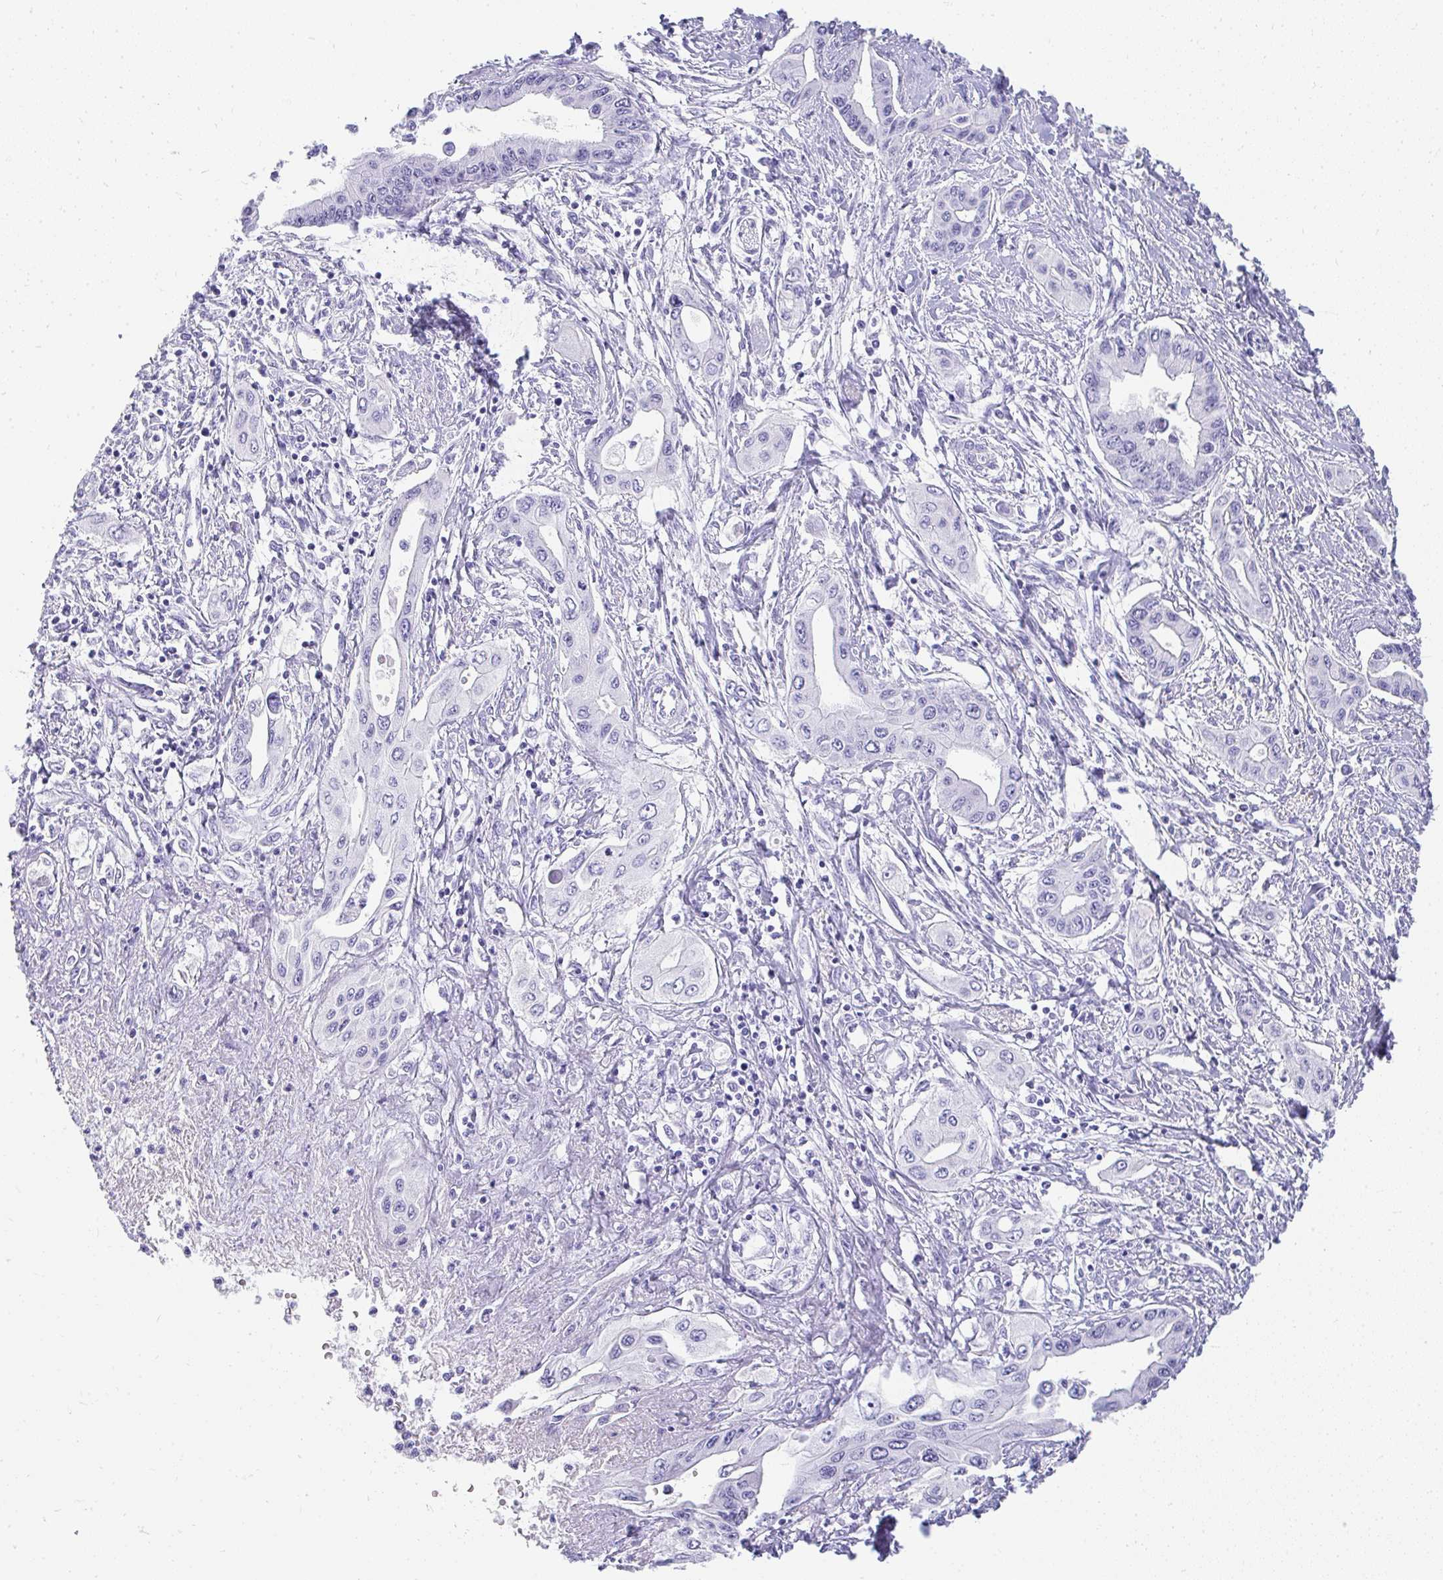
{"staining": {"intensity": "negative", "quantity": "none", "location": "none"}, "tissue": "pancreatic cancer", "cell_type": "Tumor cells", "image_type": "cancer", "snomed": [{"axis": "morphology", "description": "Adenocarcinoma, NOS"}, {"axis": "topography", "description": "Pancreas"}], "caption": "Histopathology image shows no protein staining in tumor cells of pancreatic cancer (adenocarcinoma) tissue. Nuclei are stained in blue.", "gene": "TNNT1", "patient": {"sex": "female", "age": 62}}